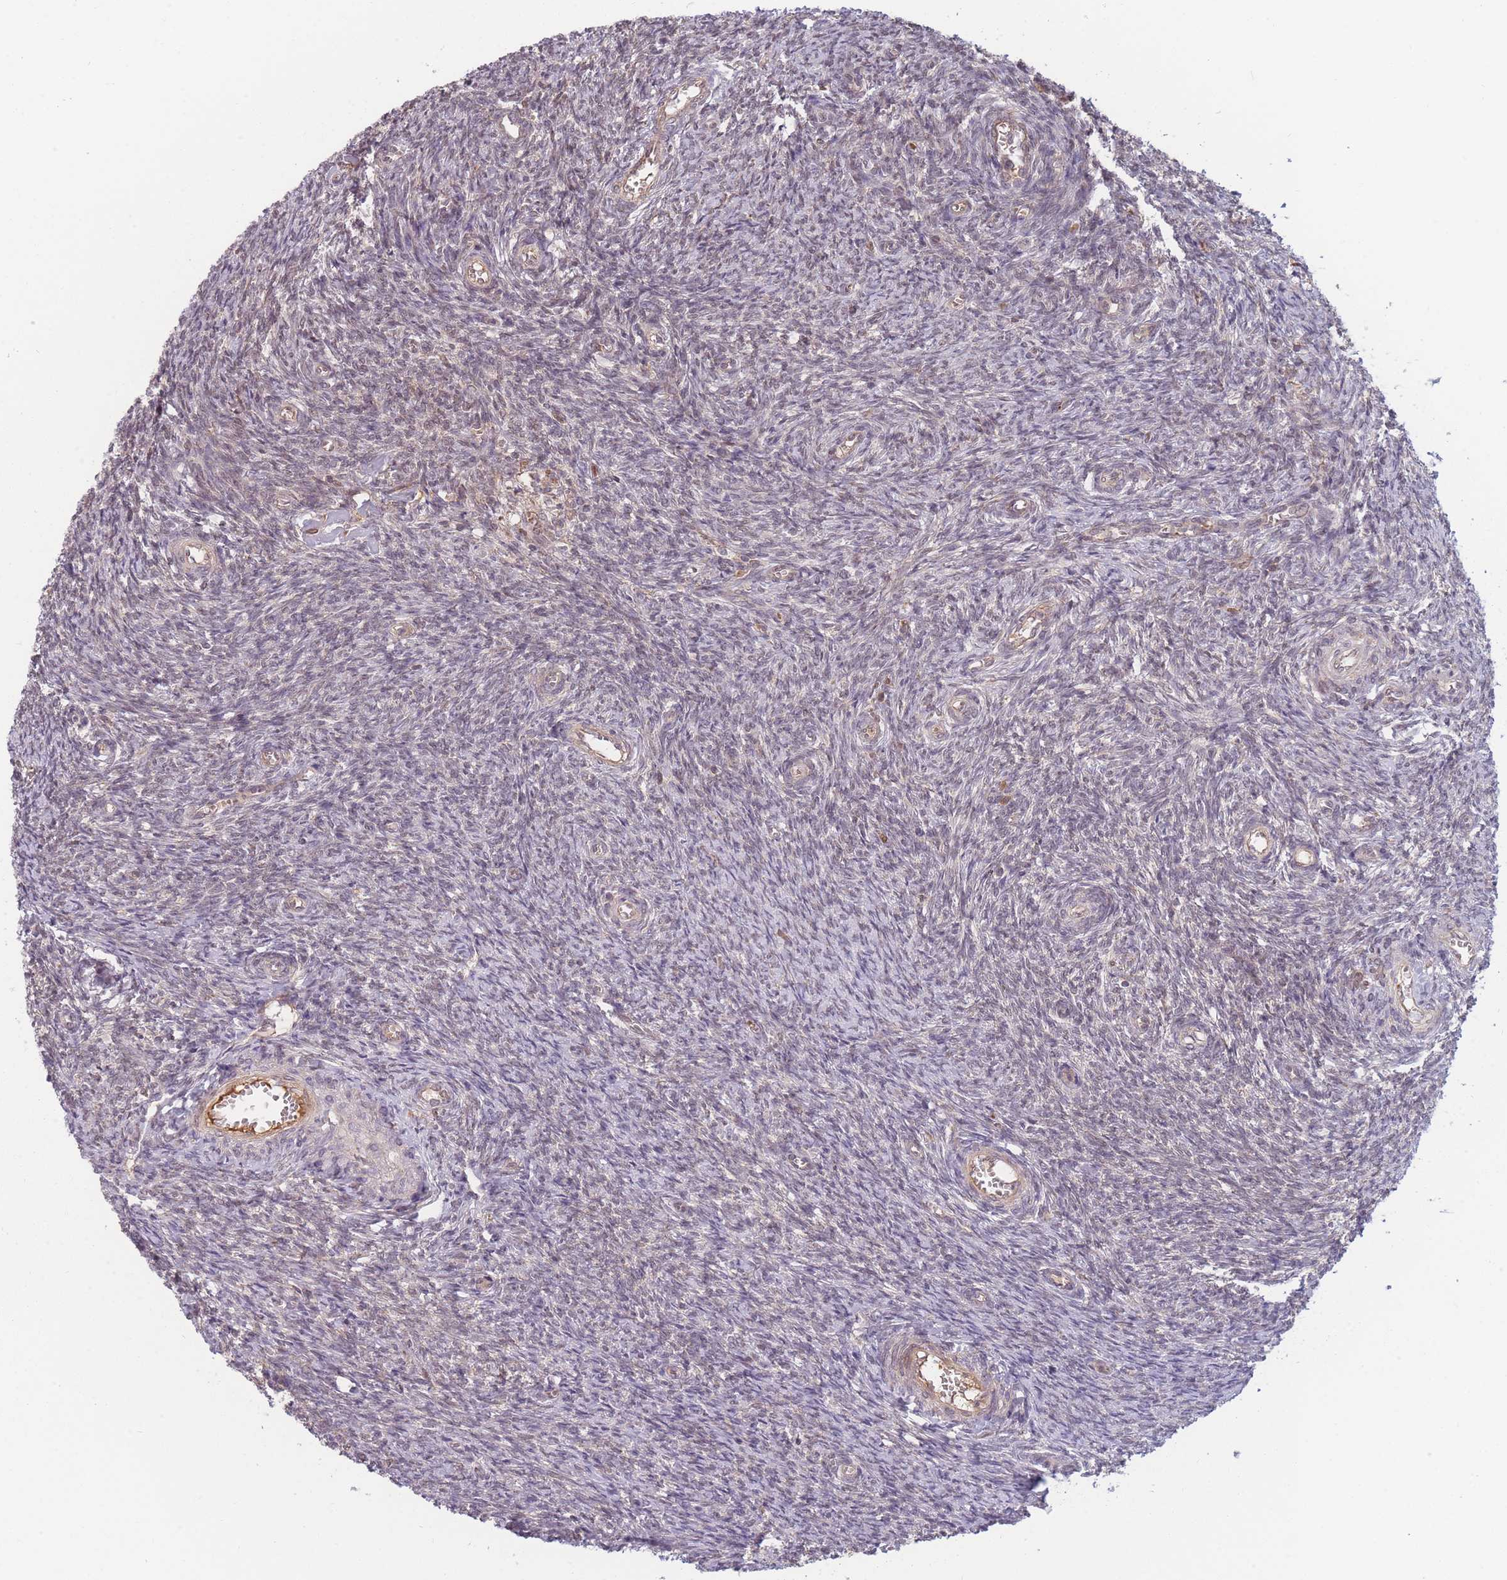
{"staining": {"intensity": "weak", "quantity": "<25%", "location": "cytoplasmic/membranous"}, "tissue": "ovary", "cell_type": "Ovarian stroma cells", "image_type": "normal", "snomed": [{"axis": "morphology", "description": "Normal tissue, NOS"}, {"axis": "topography", "description": "Ovary"}], "caption": "Ovarian stroma cells are negative for brown protein staining in benign ovary. (DAB immunohistochemistry (IHC) with hematoxylin counter stain).", "gene": "FAM153A", "patient": {"sex": "female", "age": 44}}